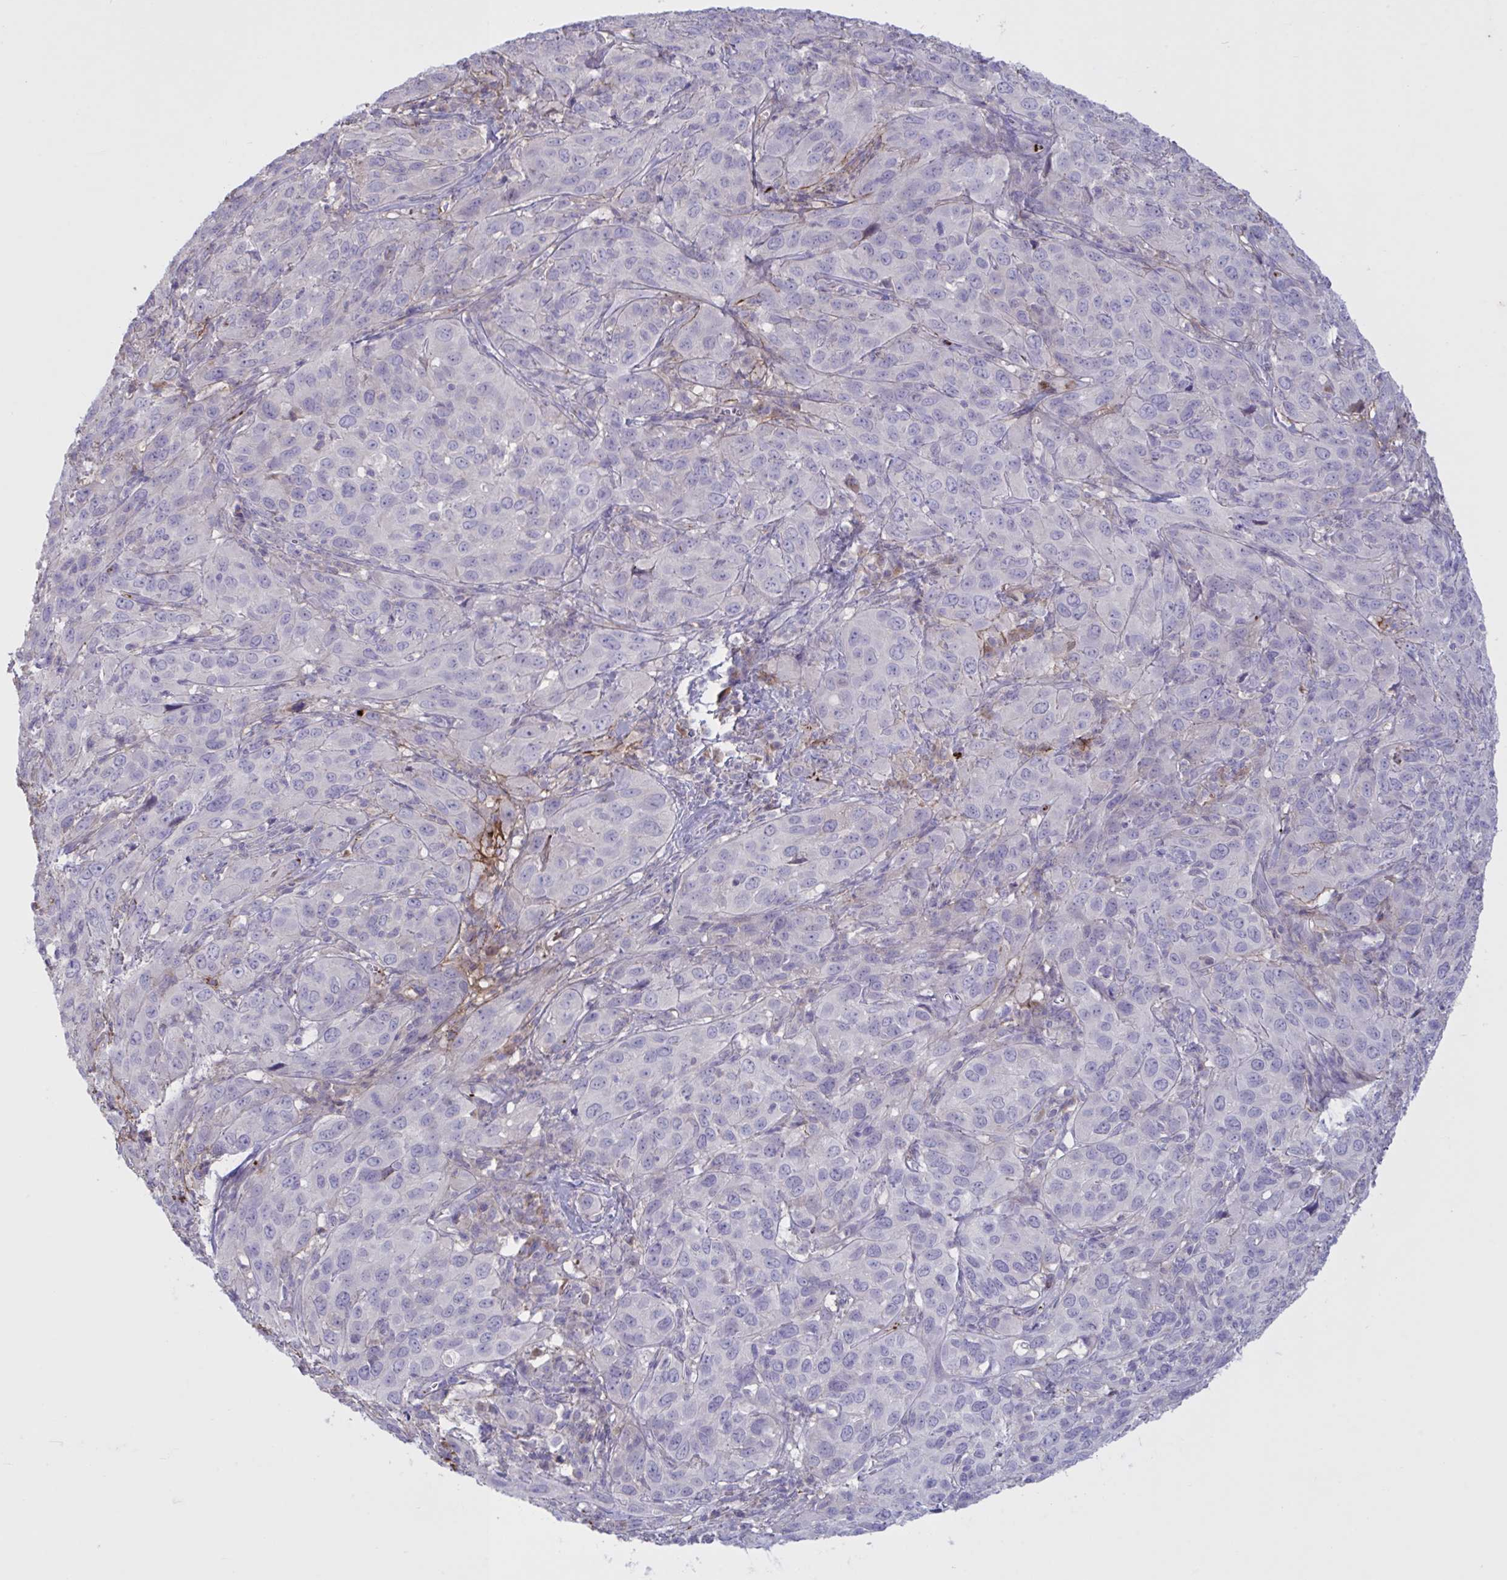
{"staining": {"intensity": "negative", "quantity": "none", "location": "none"}, "tissue": "cervical cancer", "cell_type": "Tumor cells", "image_type": "cancer", "snomed": [{"axis": "morphology", "description": "Normal tissue, NOS"}, {"axis": "morphology", "description": "Squamous cell carcinoma, NOS"}, {"axis": "topography", "description": "Cervix"}], "caption": "Tumor cells are negative for protein expression in human squamous cell carcinoma (cervical).", "gene": "IL1R1", "patient": {"sex": "female", "age": 51}}